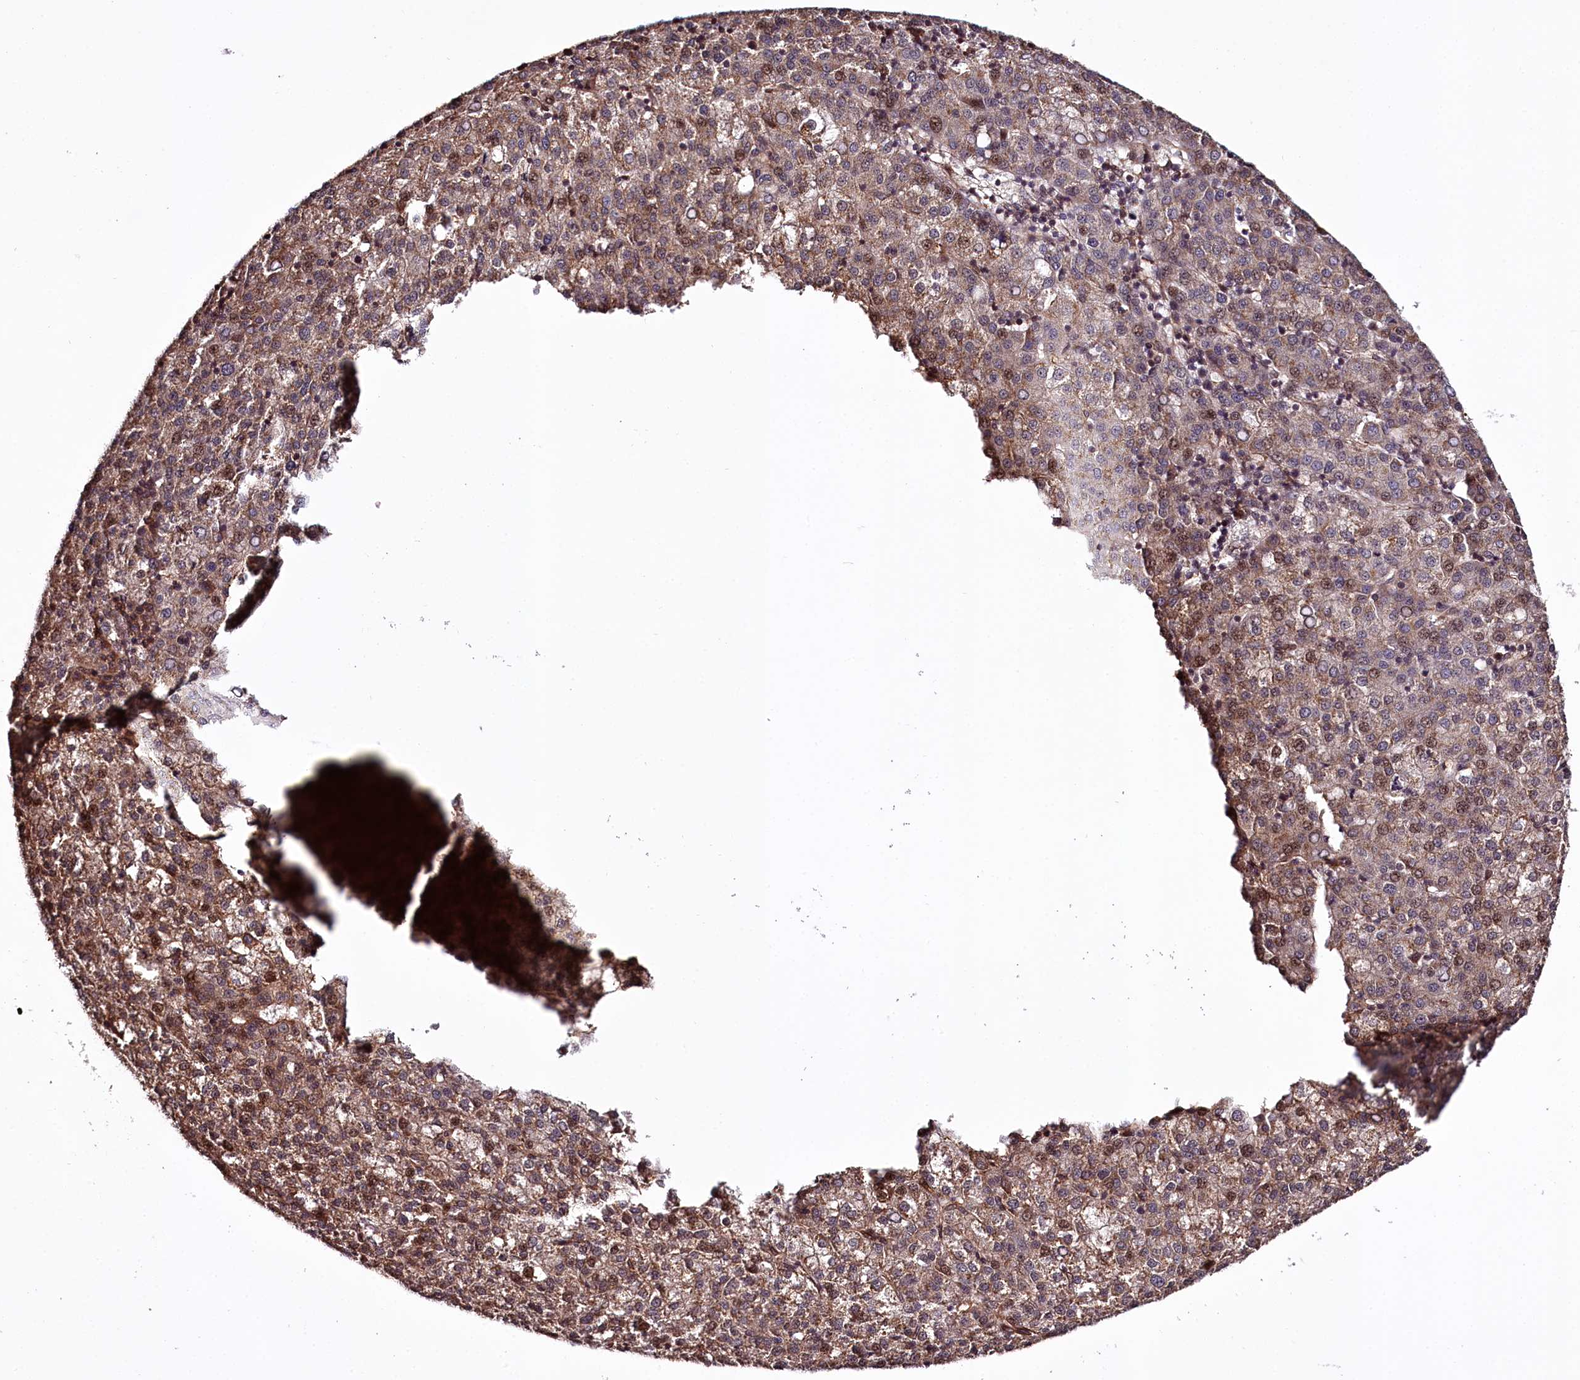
{"staining": {"intensity": "moderate", "quantity": "25%-75%", "location": "cytoplasmic/membranous,nuclear"}, "tissue": "liver cancer", "cell_type": "Tumor cells", "image_type": "cancer", "snomed": [{"axis": "morphology", "description": "Carcinoma, Hepatocellular, NOS"}, {"axis": "topography", "description": "Liver"}], "caption": "A high-resolution image shows immunohistochemistry staining of liver hepatocellular carcinoma, which demonstrates moderate cytoplasmic/membranous and nuclear expression in approximately 25%-75% of tumor cells.", "gene": "TTC33", "patient": {"sex": "female", "age": 58}}